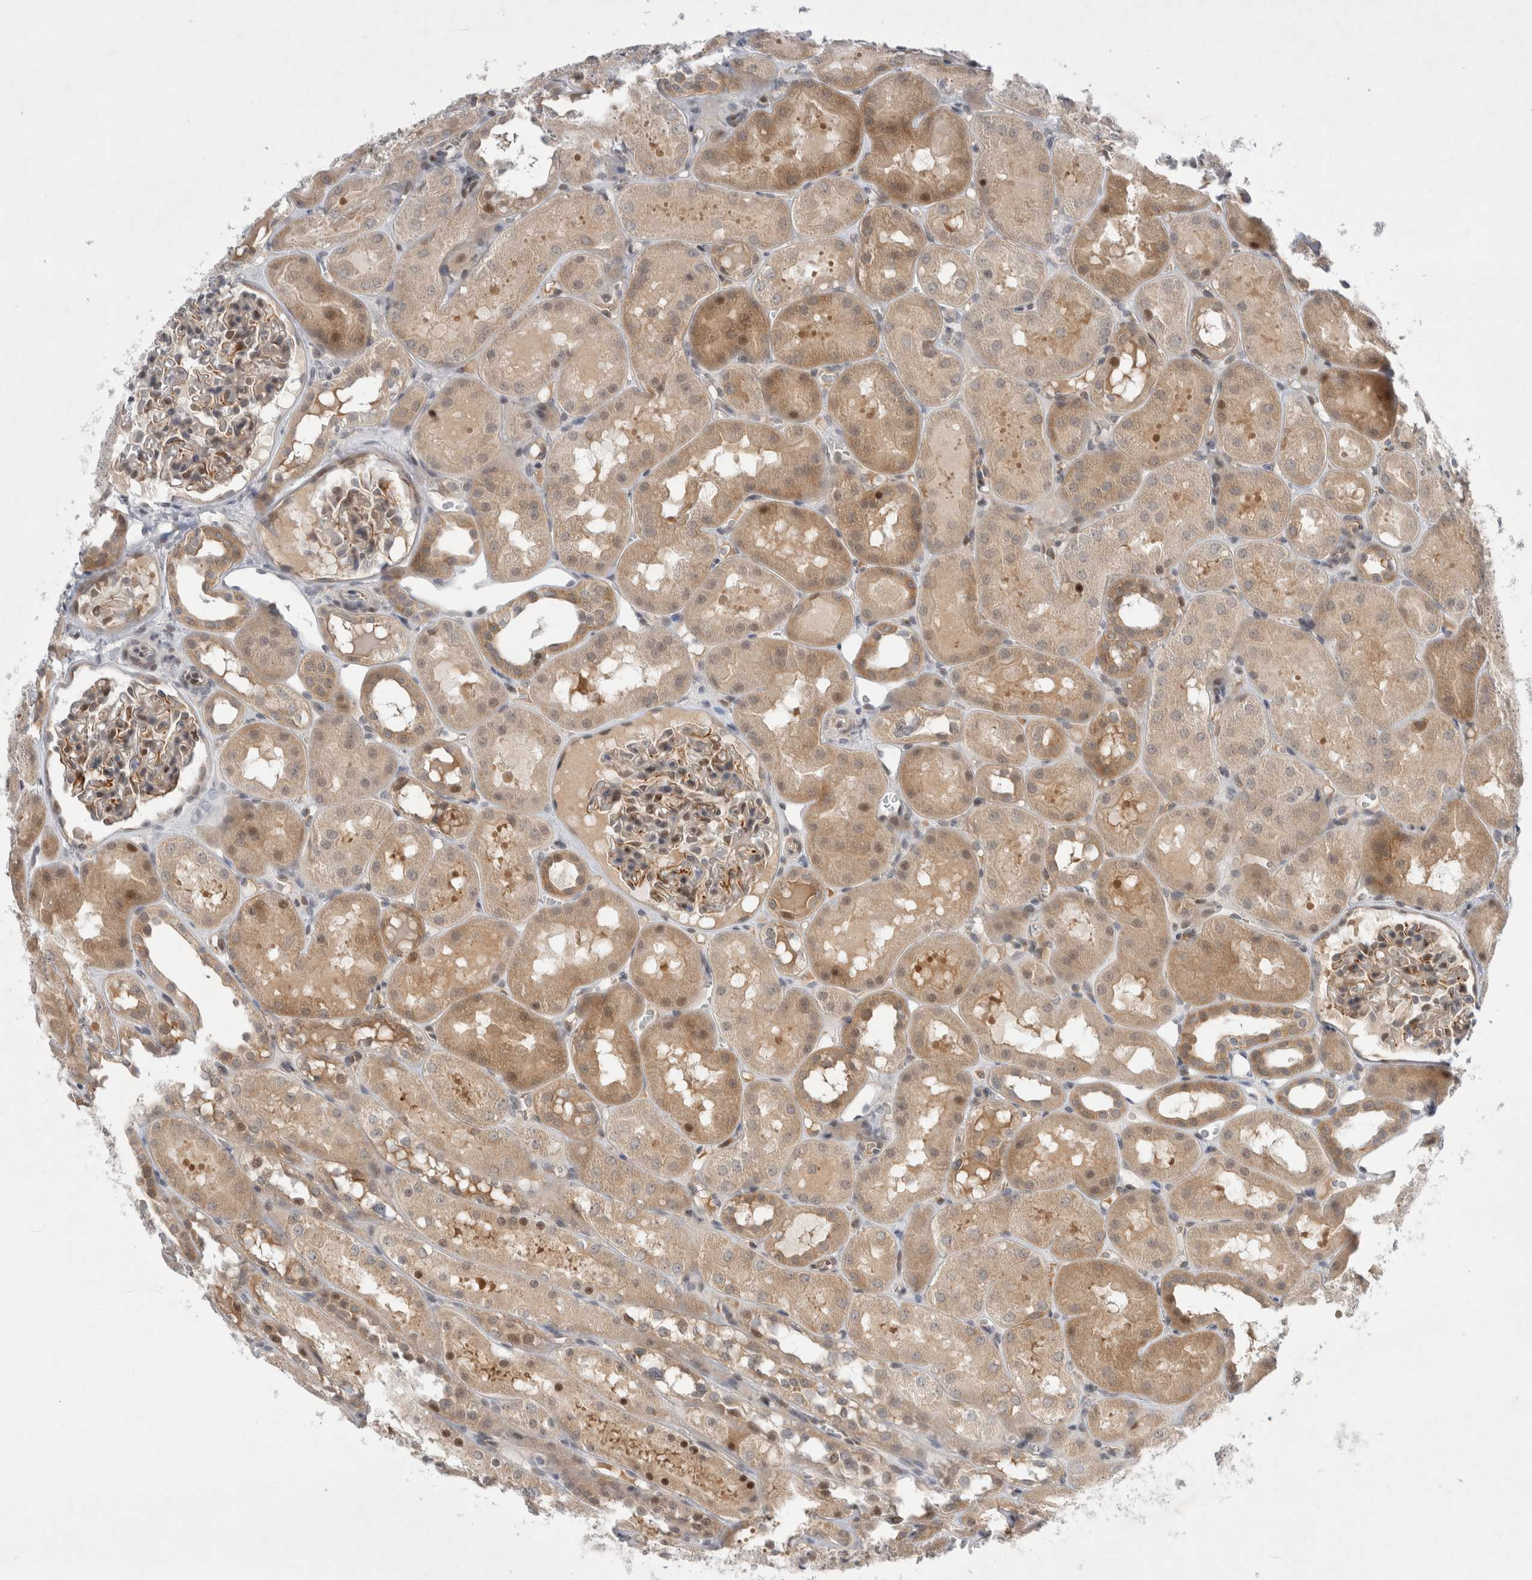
{"staining": {"intensity": "weak", "quantity": "25%-75%", "location": "cytoplasmic/membranous,nuclear"}, "tissue": "kidney", "cell_type": "Cells in glomeruli", "image_type": "normal", "snomed": [{"axis": "morphology", "description": "Normal tissue, NOS"}, {"axis": "topography", "description": "Kidney"}, {"axis": "topography", "description": "Urinary bladder"}], "caption": "This is a histology image of immunohistochemistry (IHC) staining of unremarkable kidney, which shows weak staining in the cytoplasmic/membranous,nuclear of cells in glomeruli.", "gene": "WIPF2", "patient": {"sex": "male", "age": 16}}